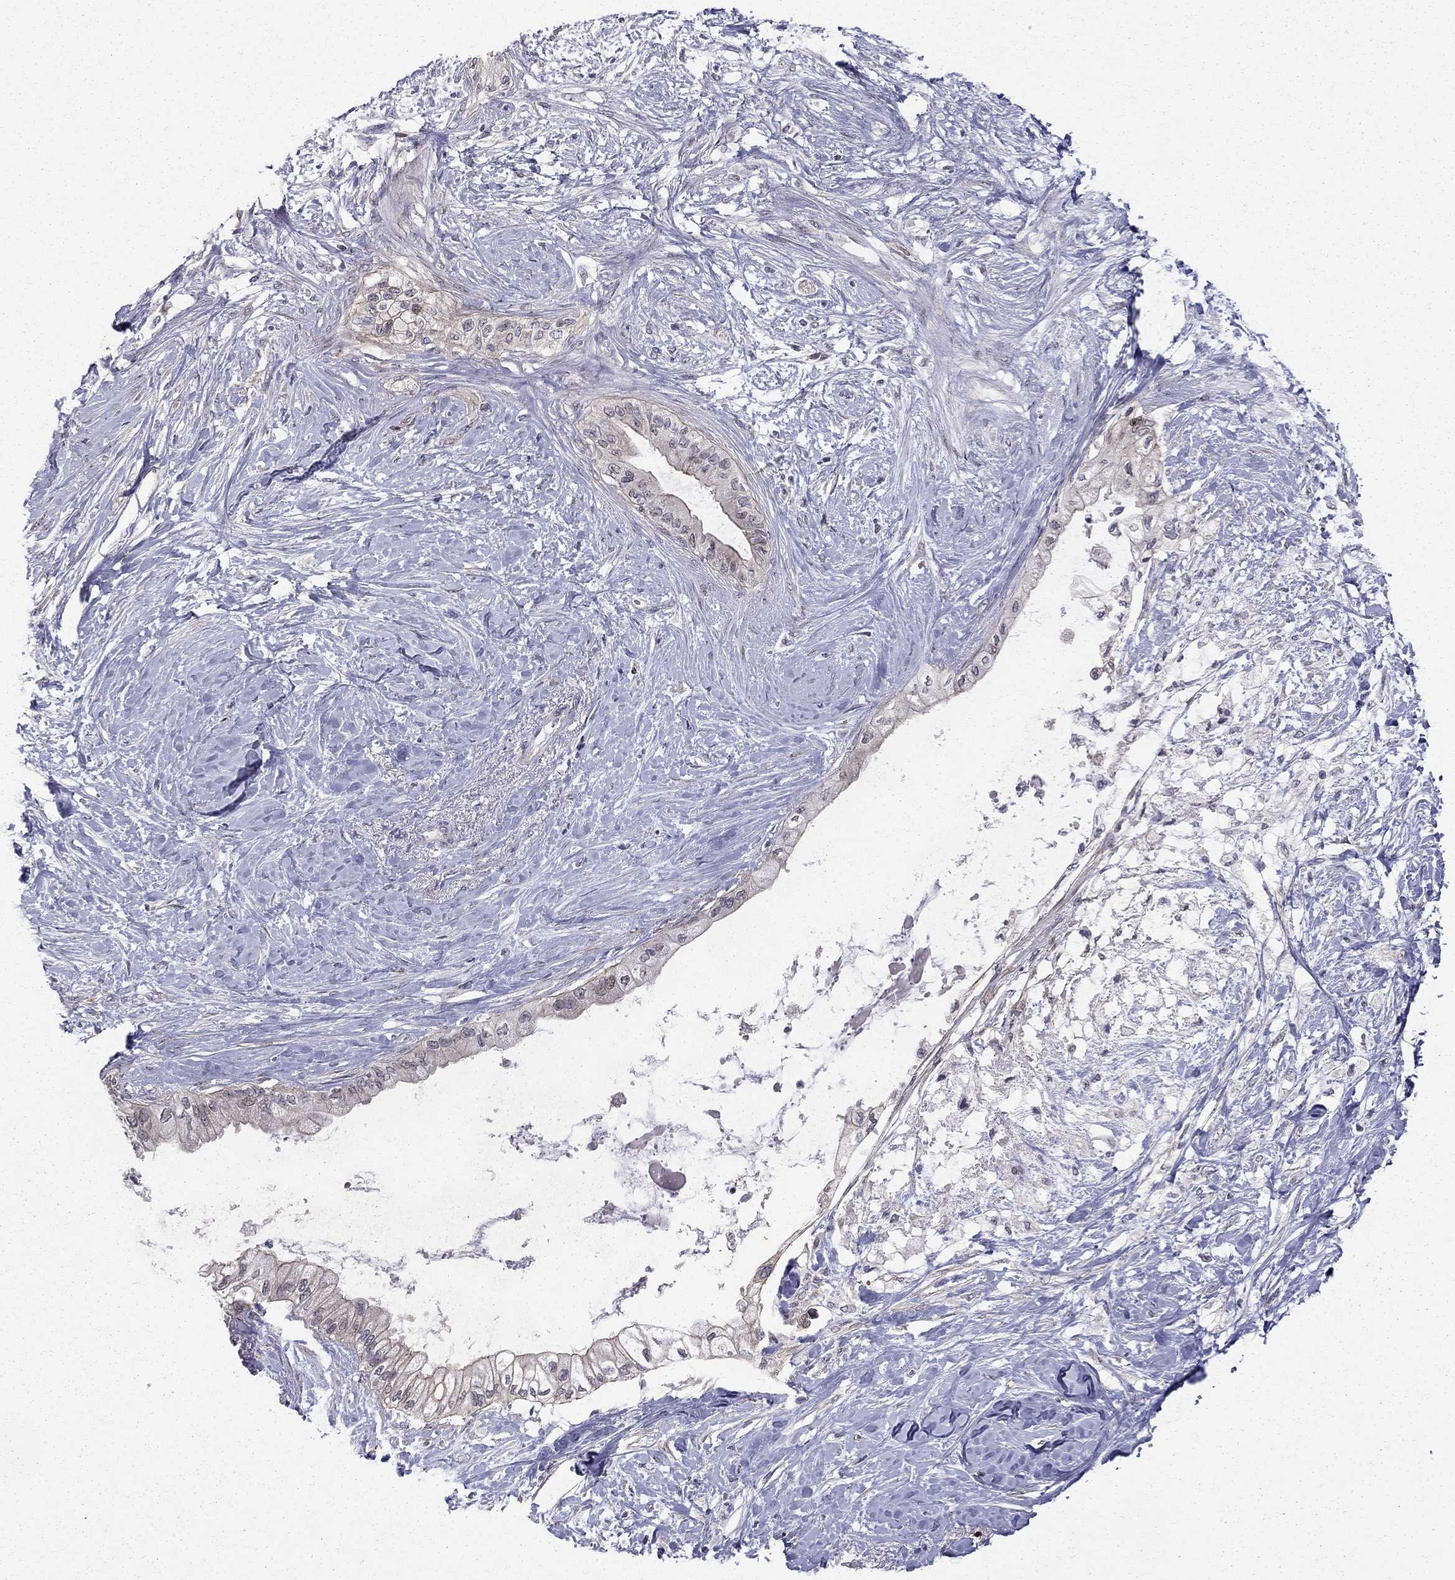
{"staining": {"intensity": "weak", "quantity": "<25%", "location": "nuclear"}, "tissue": "pancreatic cancer", "cell_type": "Tumor cells", "image_type": "cancer", "snomed": [{"axis": "morphology", "description": "Normal tissue, NOS"}, {"axis": "morphology", "description": "Adenocarcinoma, NOS"}, {"axis": "topography", "description": "Pancreas"}, {"axis": "topography", "description": "Duodenum"}], "caption": "Image shows no significant protein staining in tumor cells of adenocarcinoma (pancreatic).", "gene": "STXBP6", "patient": {"sex": "female", "age": 60}}